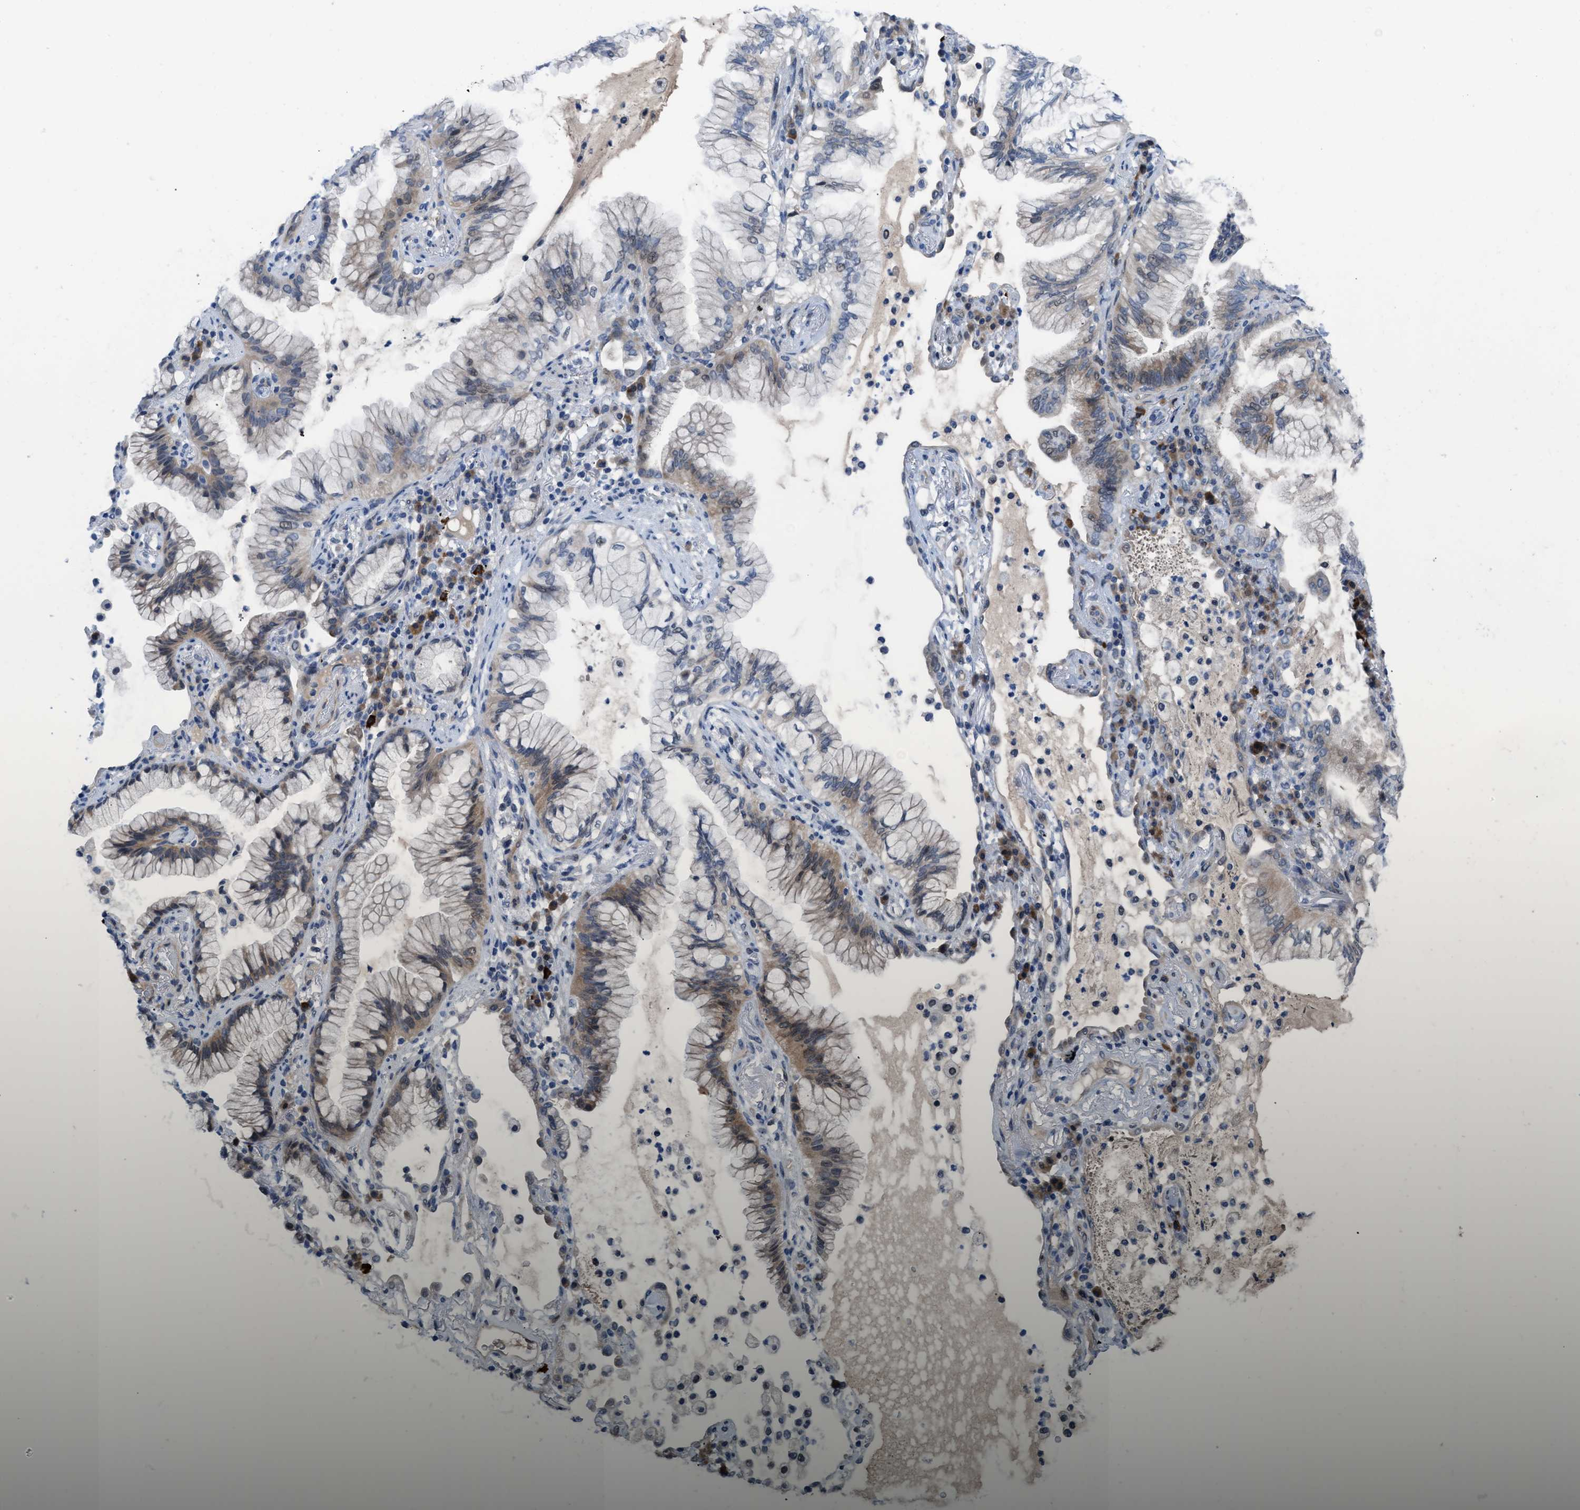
{"staining": {"intensity": "moderate", "quantity": "<25%", "location": "cytoplasmic/membranous"}, "tissue": "lung cancer", "cell_type": "Tumor cells", "image_type": "cancer", "snomed": [{"axis": "morphology", "description": "Adenocarcinoma, NOS"}, {"axis": "topography", "description": "Lung"}], "caption": "This image demonstrates immunohistochemistry (IHC) staining of human lung cancer, with low moderate cytoplasmic/membranous expression in about <25% of tumor cells.", "gene": "IL17RE", "patient": {"sex": "female", "age": 70}}